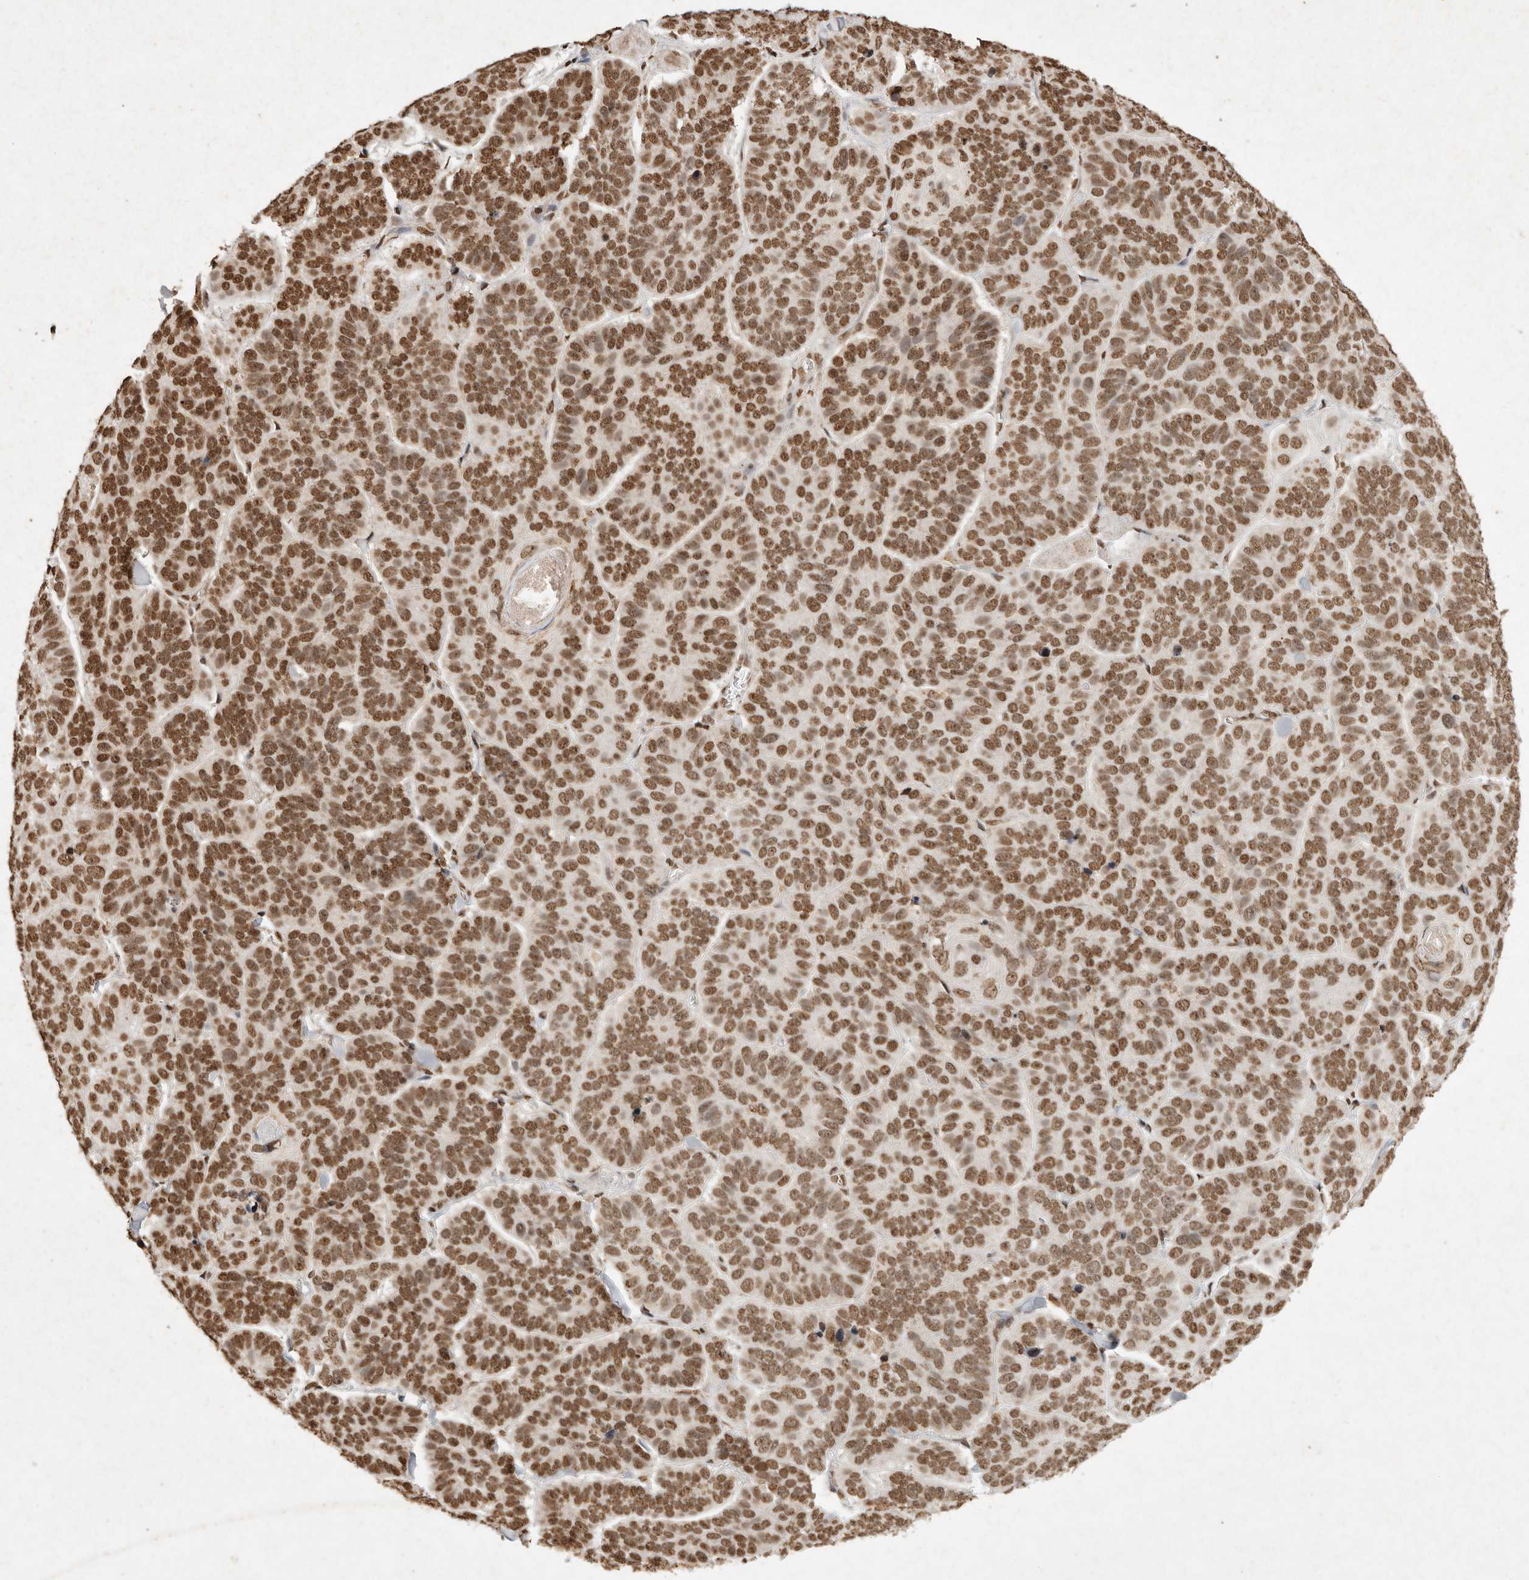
{"staining": {"intensity": "strong", "quantity": ">75%", "location": "nuclear"}, "tissue": "skin cancer", "cell_type": "Tumor cells", "image_type": "cancer", "snomed": [{"axis": "morphology", "description": "Basal cell carcinoma"}, {"axis": "topography", "description": "Skin"}], "caption": "A photomicrograph of basal cell carcinoma (skin) stained for a protein demonstrates strong nuclear brown staining in tumor cells. (DAB (3,3'-diaminobenzidine) IHC with brightfield microscopy, high magnification).", "gene": "NKX3-2", "patient": {"sex": "male", "age": 62}}